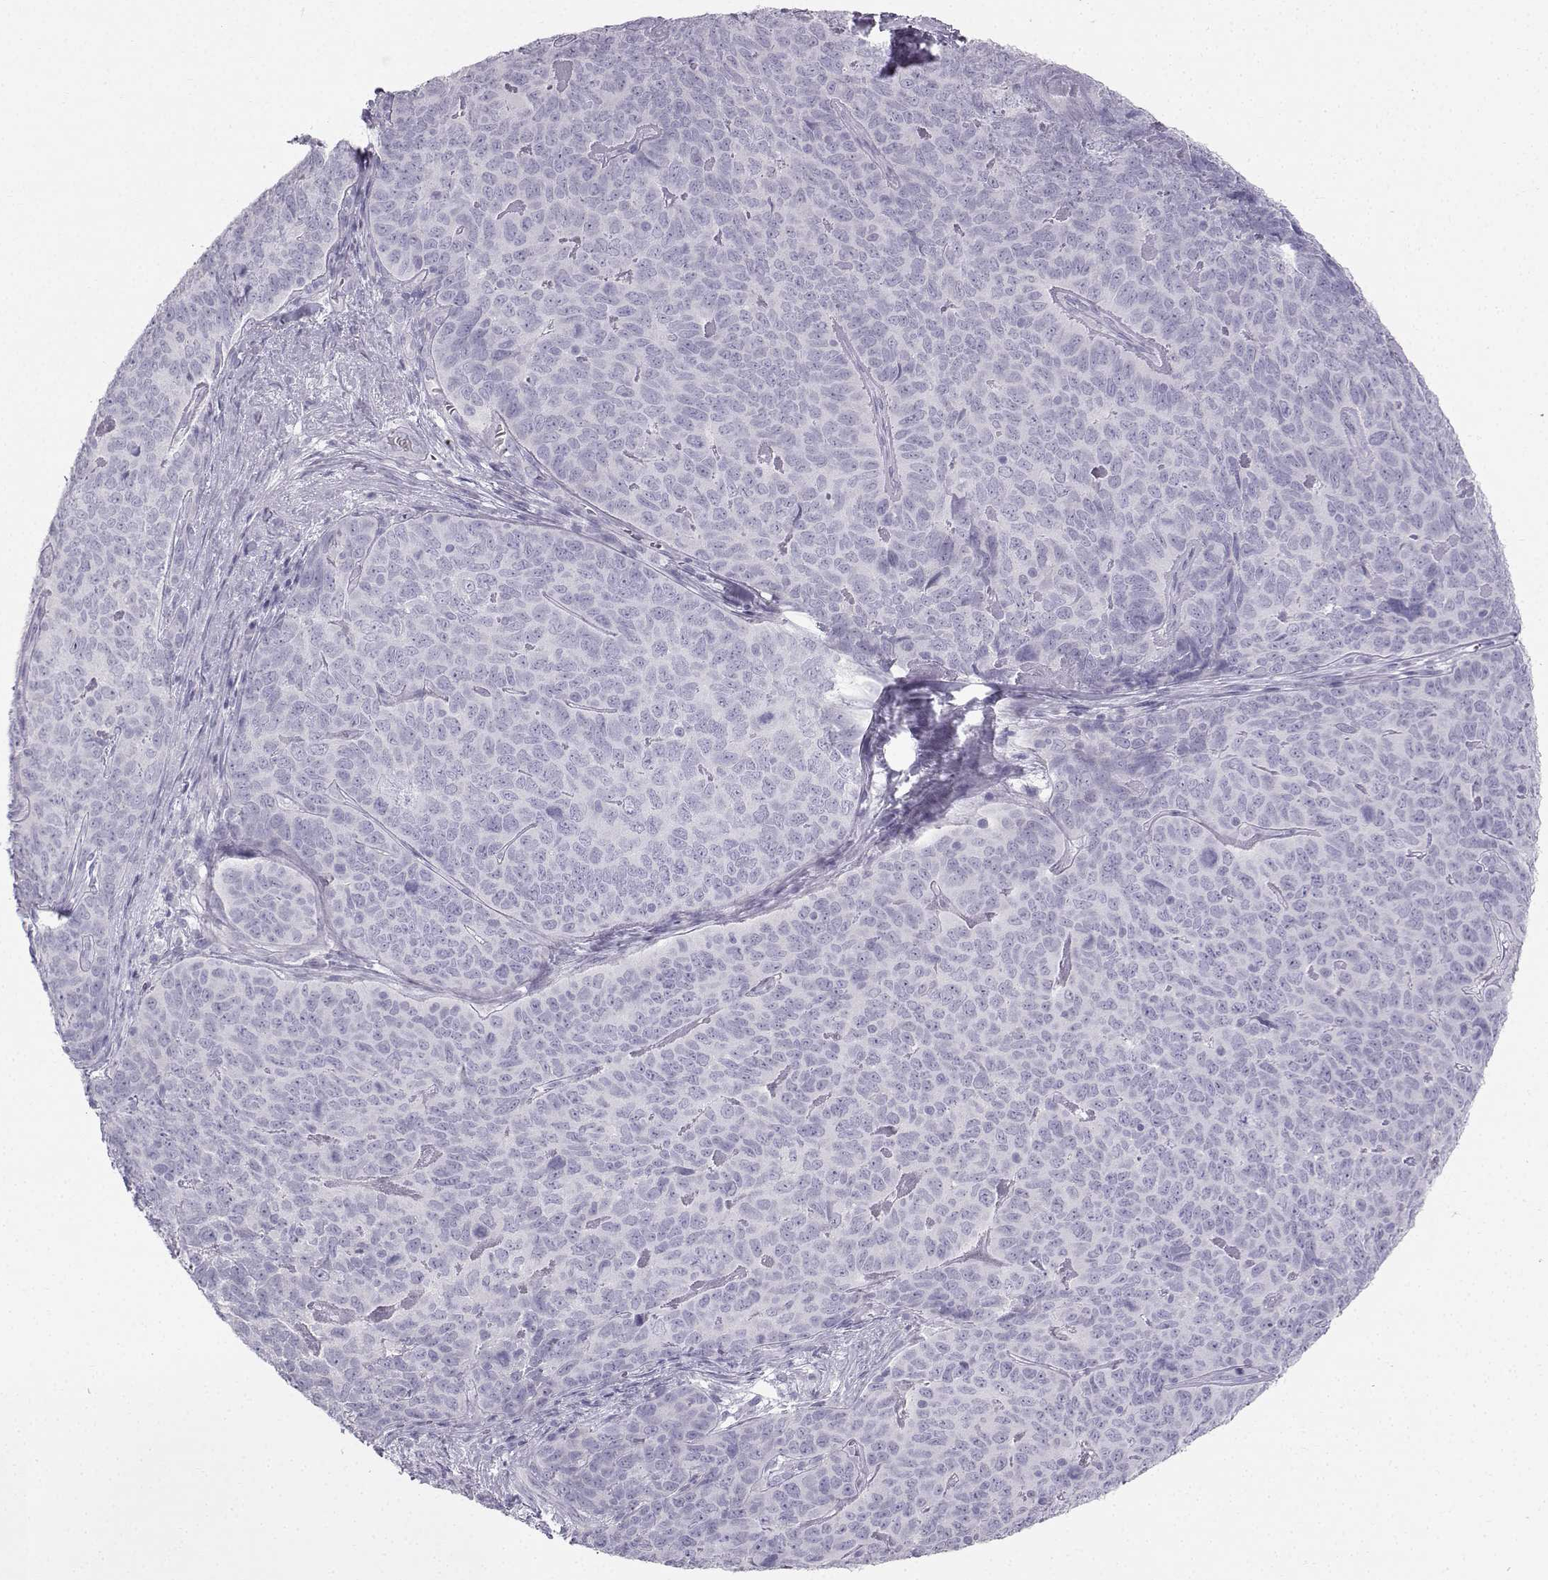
{"staining": {"intensity": "negative", "quantity": "none", "location": "none"}, "tissue": "skin cancer", "cell_type": "Tumor cells", "image_type": "cancer", "snomed": [{"axis": "morphology", "description": "Squamous cell carcinoma, NOS"}, {"axis": "topography", "description": "Skin"}, {"axis": "topography", "description": "Anal"}], "caption": "Immunohistochemistry histopathology image of neoplastic tissue: human skin cancer (squamous cell carcinoma) stained with DAB (3,3'-diaminobenzidine) displays no significant protein expression in tumor cells. Brightfield microscopy of immunohistochemistry stained with DAB (brown) and hematoxylin (blue), captured at high magnification.", "gene": "IQCD", "patient": {"sex": "female", "age": 51}}